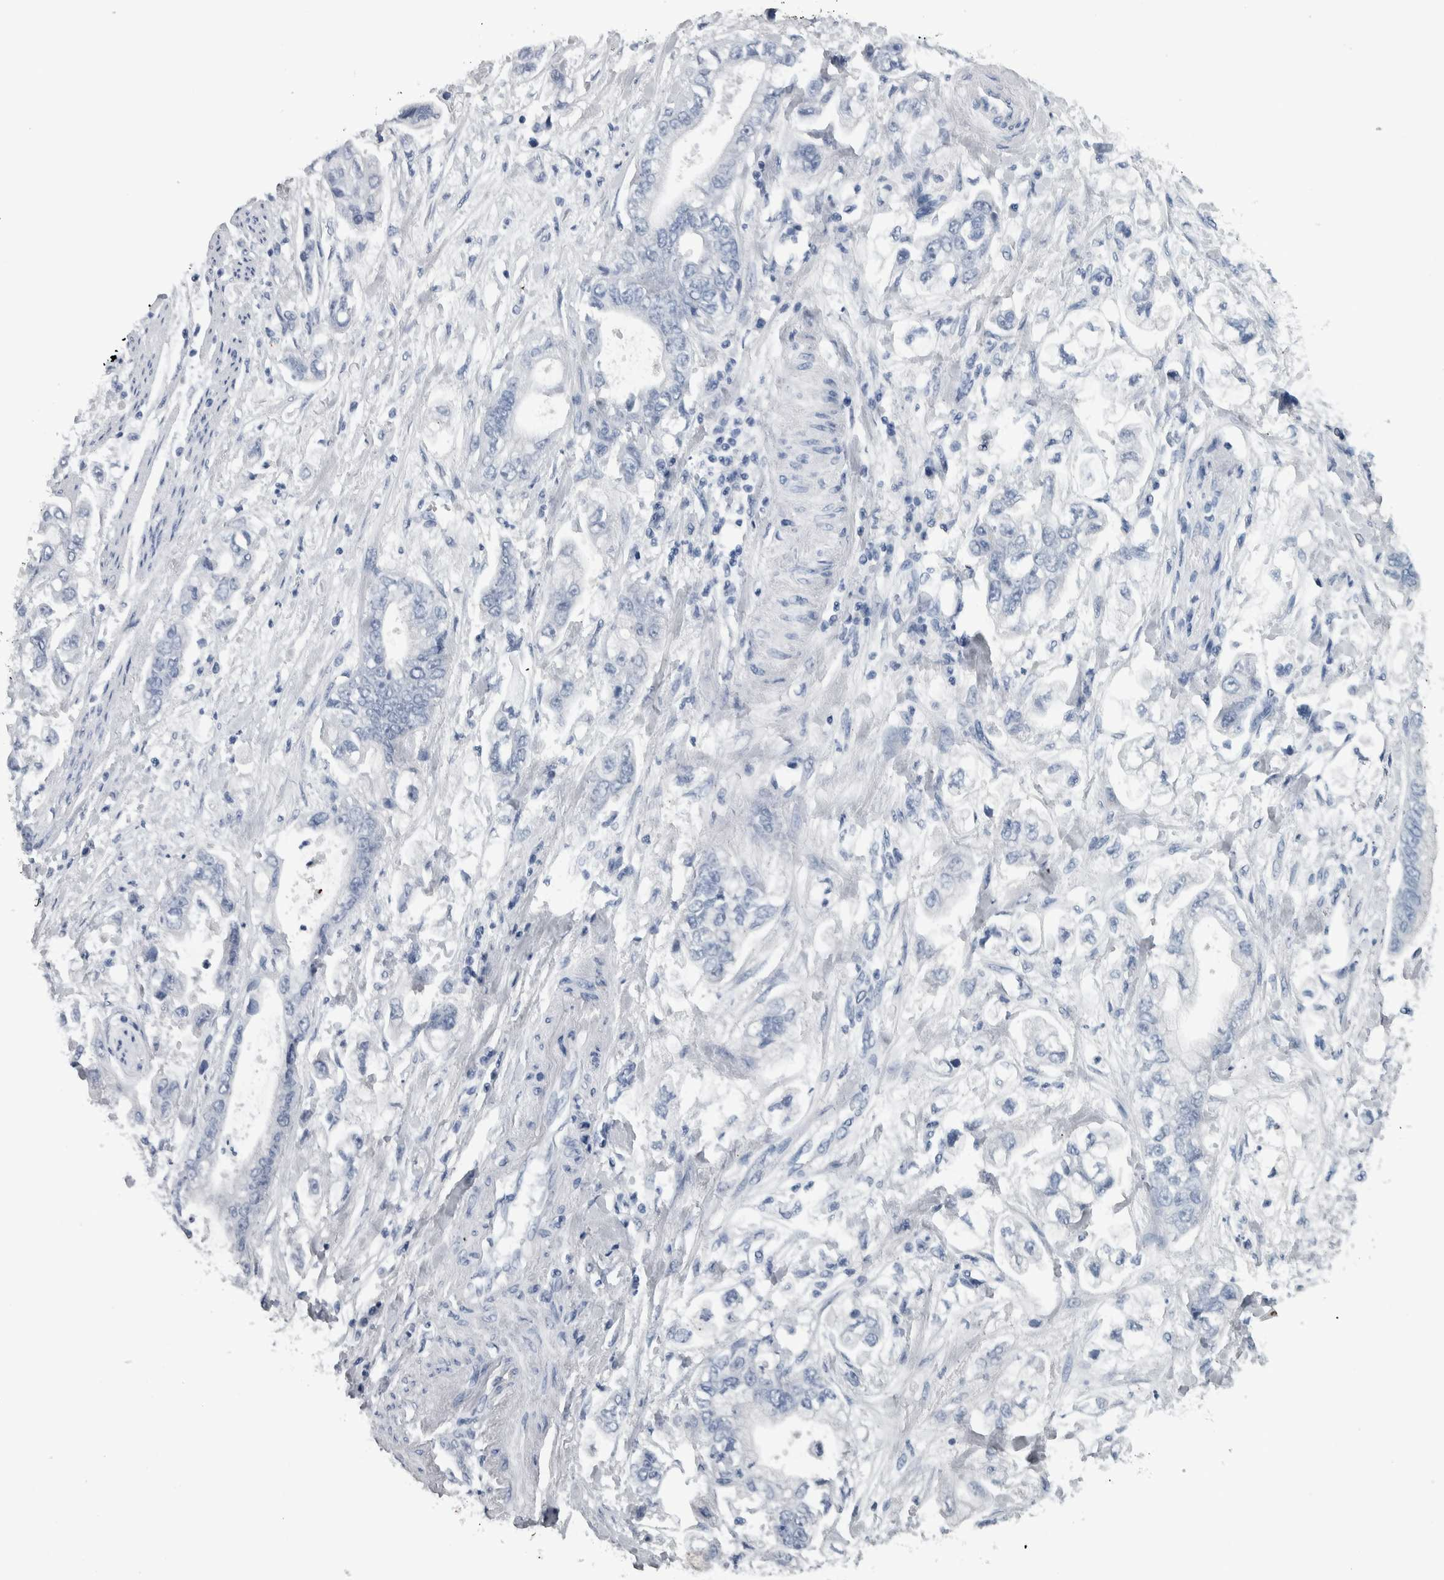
{"staining": {"intensity": "negative", "quantity": "none", "location": "none"}, "tissue": "stomach cancer", "cell_type": "Tumor cells", "image_type": "cancer", "snomed": [{"axis": "morphology", "description": "Normal tissue, NOS"}, {"axis": "morphology", "description": "Adenocarcinoma, NOS"}, {"axis": "topography", "description": "Stomach"}], "caption": "This is an immunohistochemistry micrograph of stomach adenocarcinoma. There is no expression in tumor cells.", "gene": "CDH17", "patient": {"sex": "male", "age": 62}}